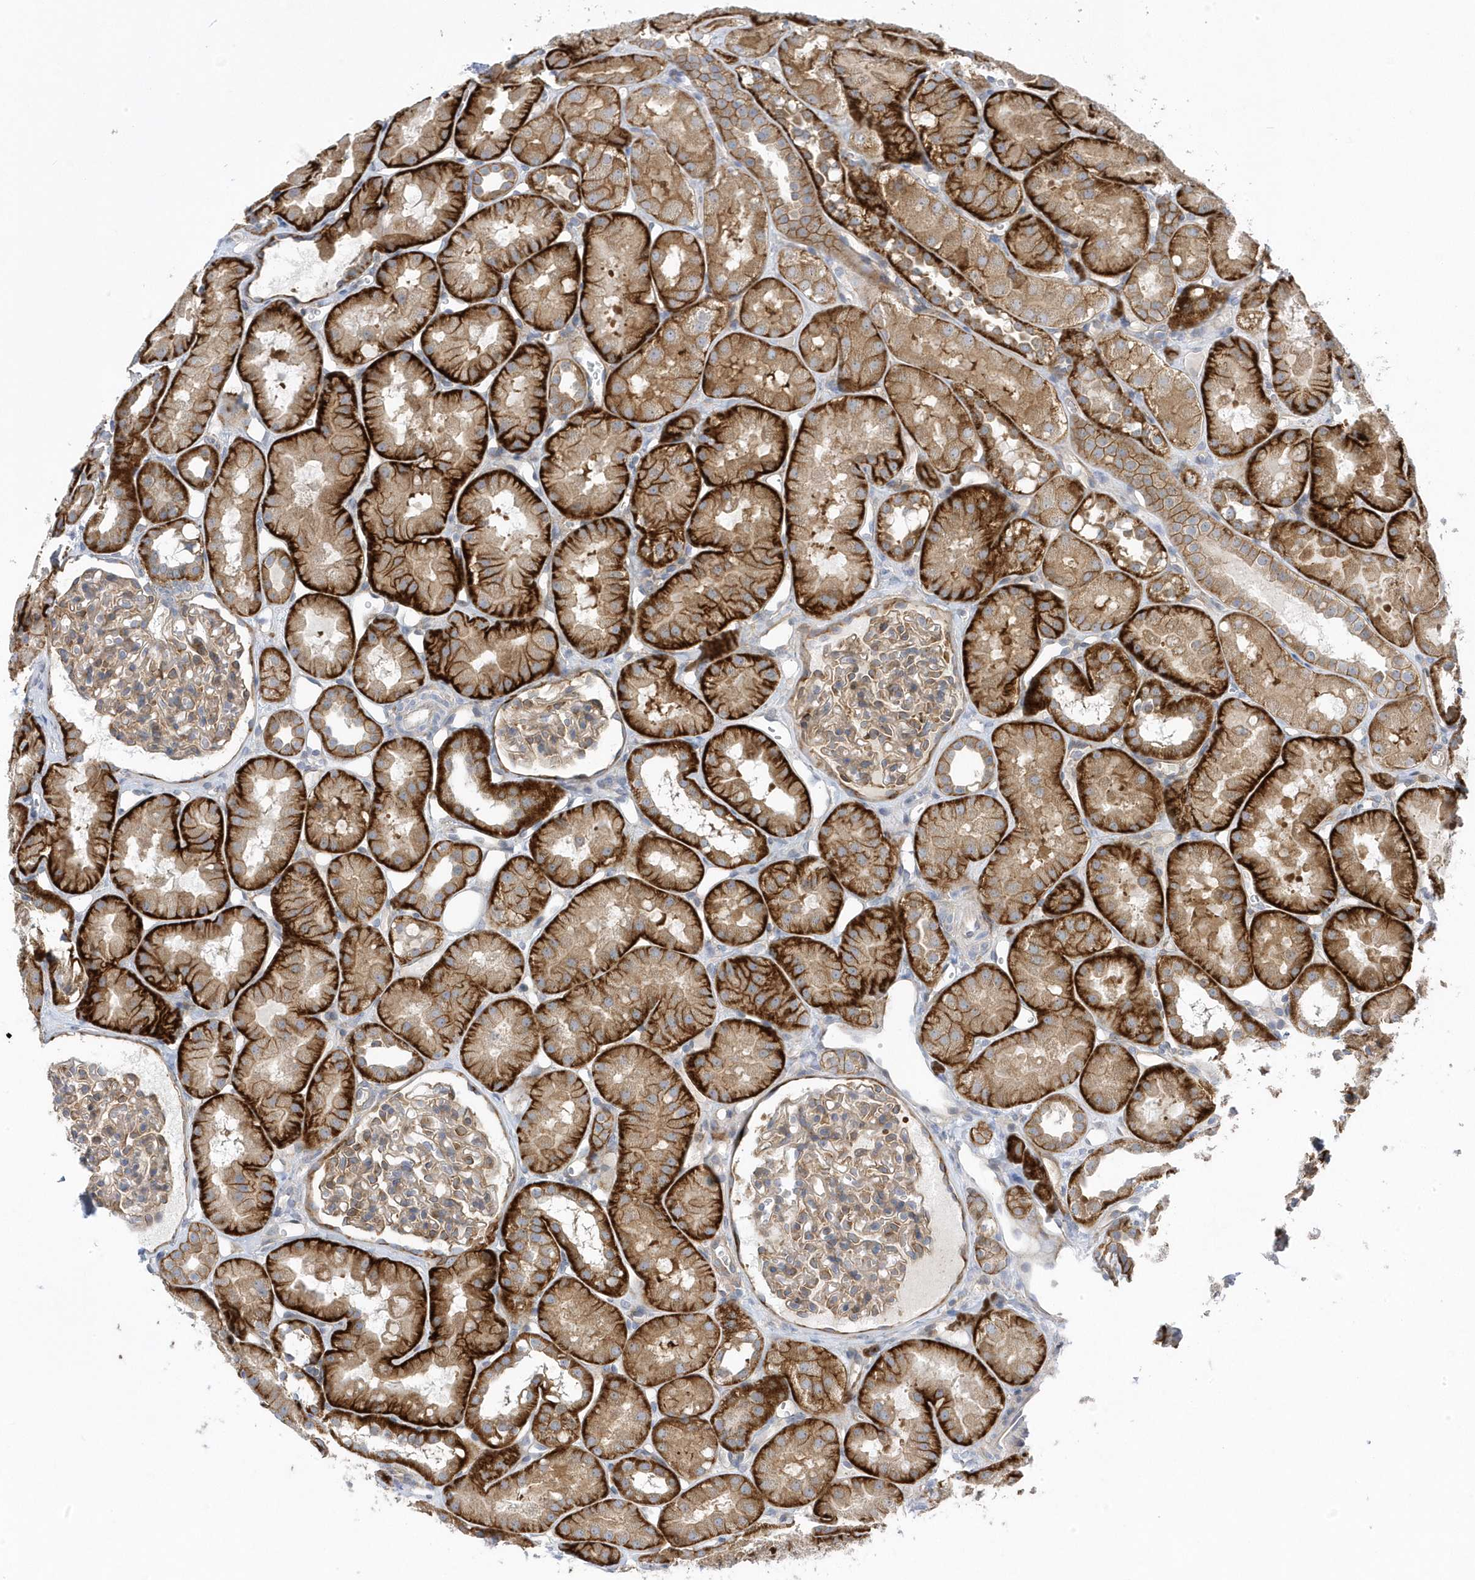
{"staining": {"intensity": "moderate", "quantity": ">75%", "location": "cytoplasmic/membranous"}, "tissue": "kidney", "cell_type": "Cells in glomeruli", "image_type": "normal", "snomed": [{"axis": "morphology", "description": "Normal tissue, NOS"}, {"axis": "topography", "description": "Kidney"}], "caption": "Immunohistochemistry (DAB (3,3'-diaminobenzidine)) staining of normal kidney reveals moderate cytoplasmic/membranous protein expression in approximately >75% of cells in glomeruli.", "gene": "ANAPC1", "patient": {"sex": "male", "age": 16}}